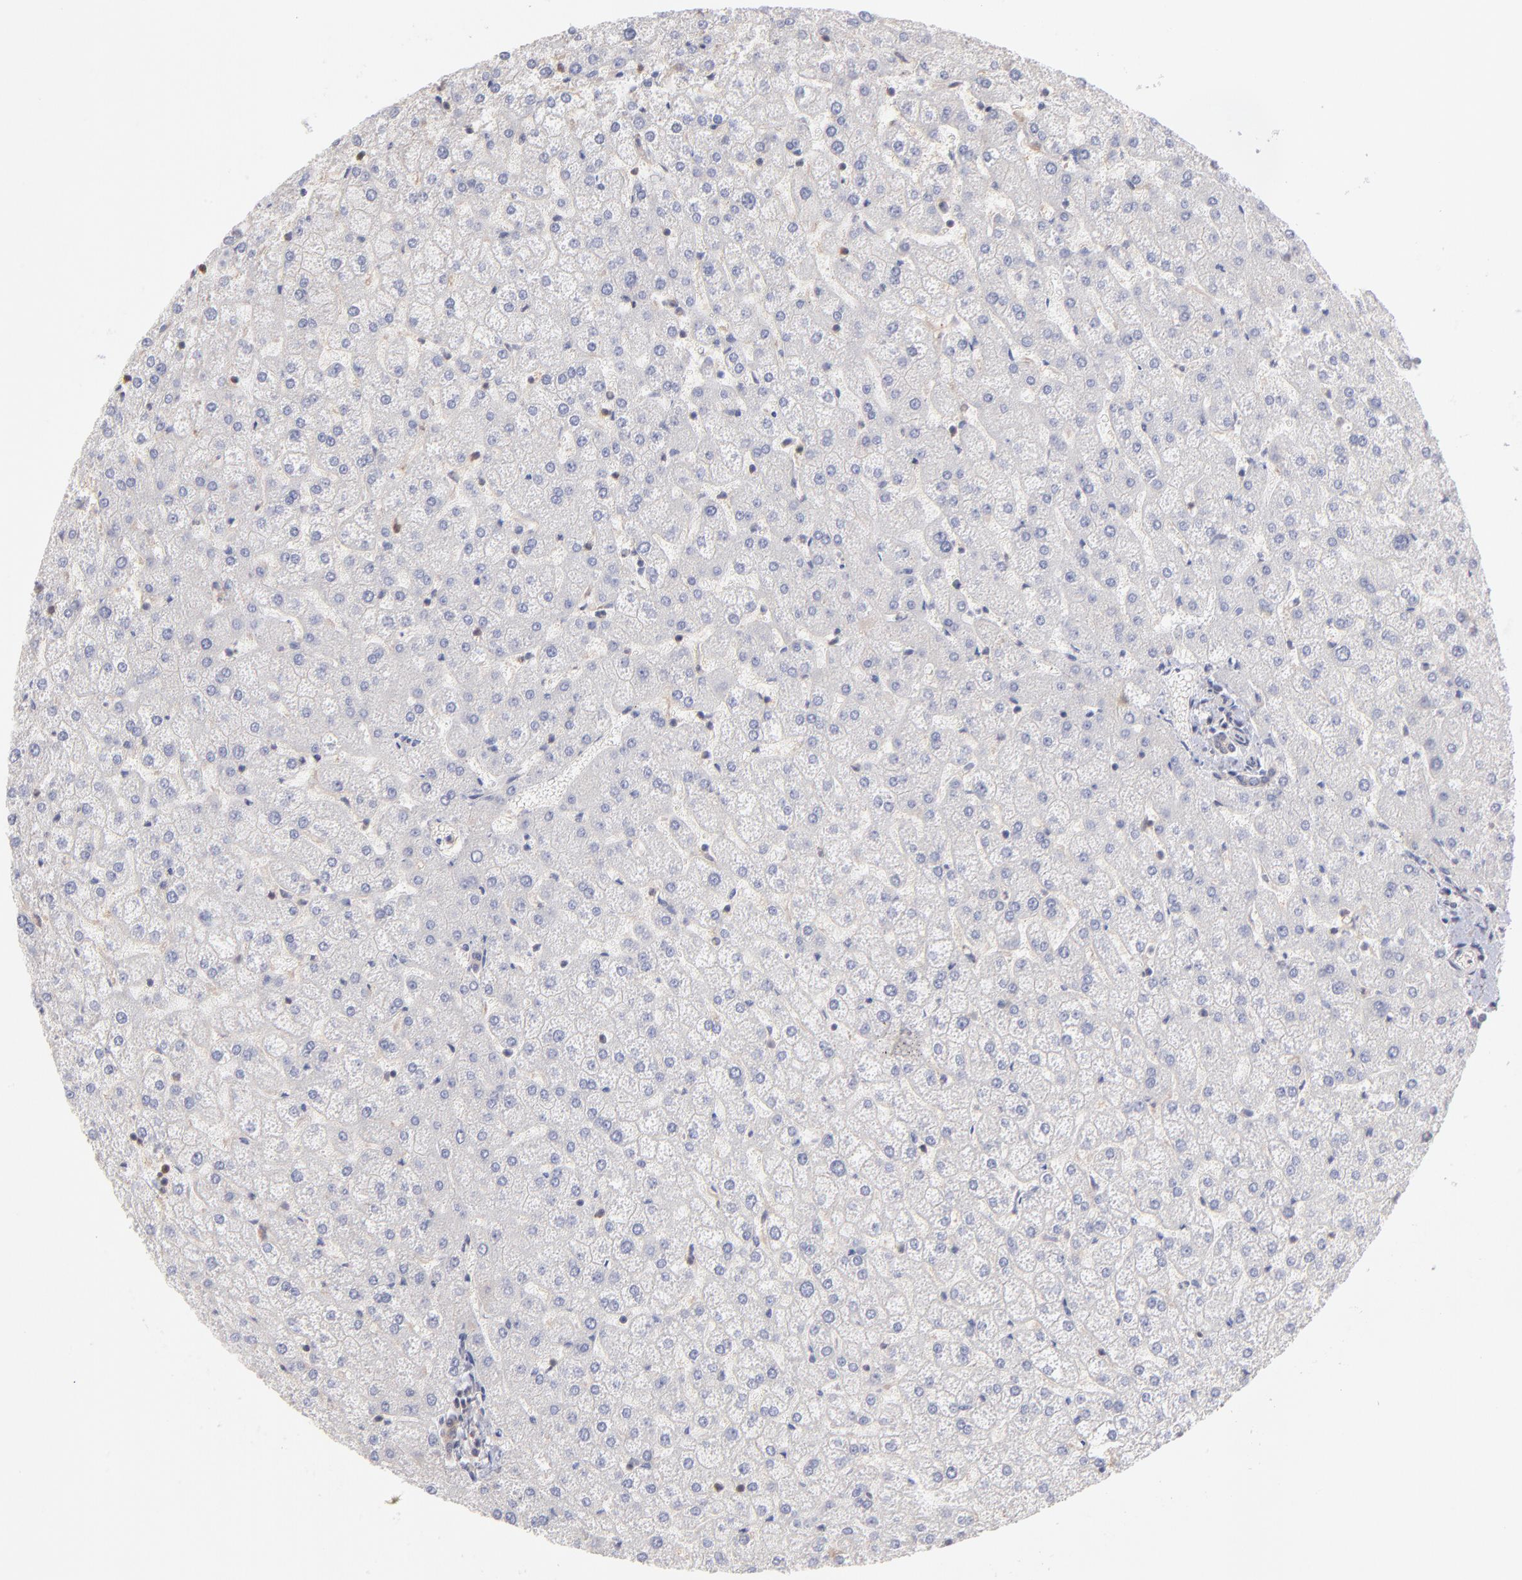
{"staining": {"intensity": "moderate", "quantity": "25%-75%", "location": "cytoplasmic/membranous"}, "tissue": "liver", "cell_type": "Cholangiocytes", "image_type": "normal", "snomed": [{"axis": "morphology", "description": "Normal tissue, NOS"}, {"axis": "topography", "description": "Liver"}], "caption": "High-magnification brightfield microscopy of benign liver stained with DAB (brown) and counterstained with hematoxylin (blue). cholangiocytes exhibit moderate cytoplasmic/membranous expression is present in approximately25%-75% of cells.", "gene": "MAP2K2", "patient": {"sex": "female", "age": 32}}